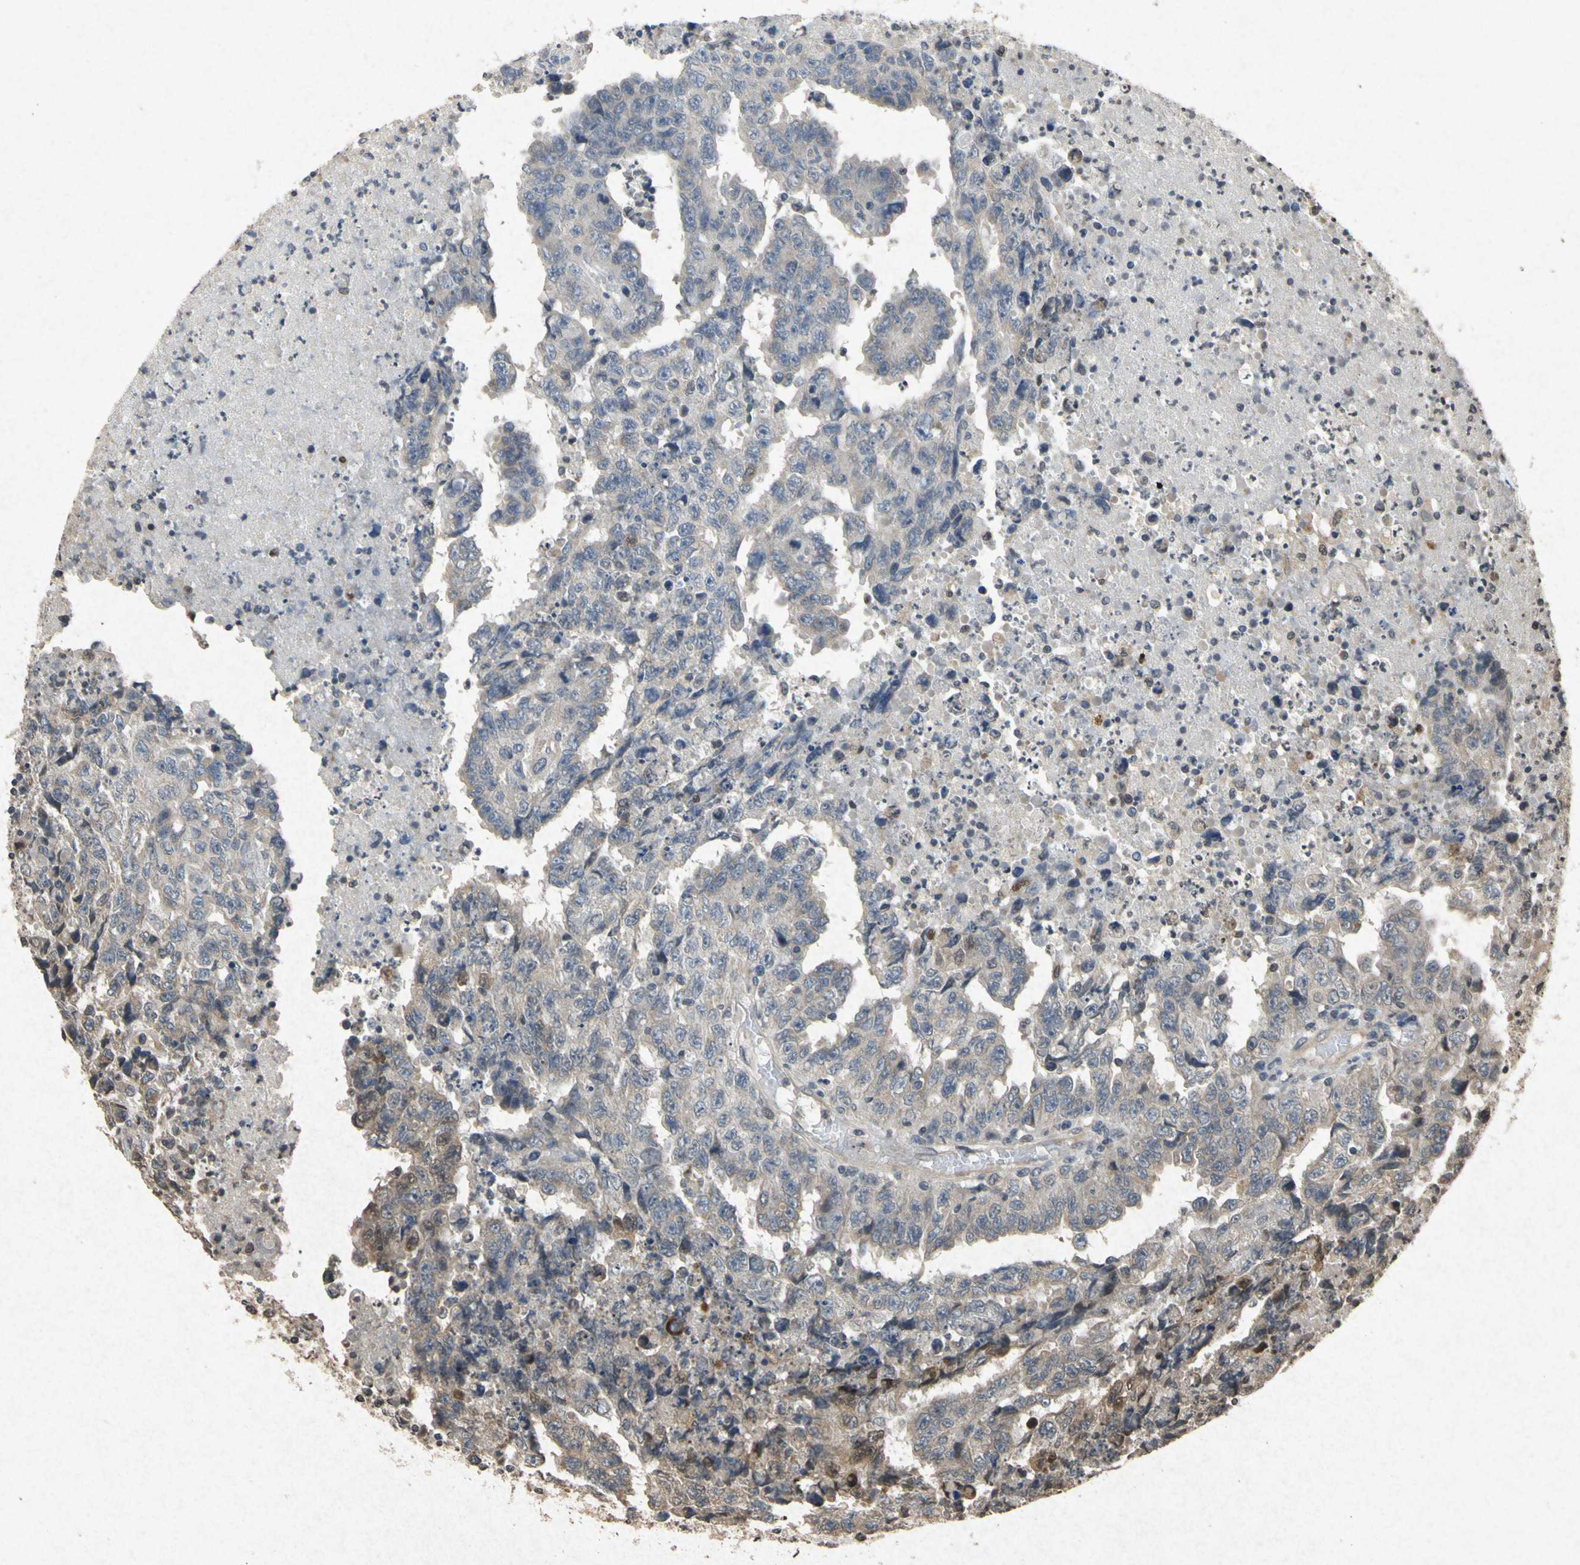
{"staining": {"intensity": "weak", "quantity": "25%-75%", "location": "cytoplasmic/membranous"}, "tissue": "testis cancer", "cell_type": "Tumor cells", "image_type": "cancer", "snomed": [{"axis": "morphology", "description": "Necrosis, NOS"}, {"axis": "morphology", "description": "Carcinoma, Embryonal, NOS"}, {"axis": "topography", "description": "Testis"}], "caption": "This photomicrograph shows IHC staining of human testis cancer, with low weak cytoplasmic/membranous expression in about 25%-75% of tumor cells.", "gene": "ATP6V1H", "patient": {"sex": "male", "age": 19}}